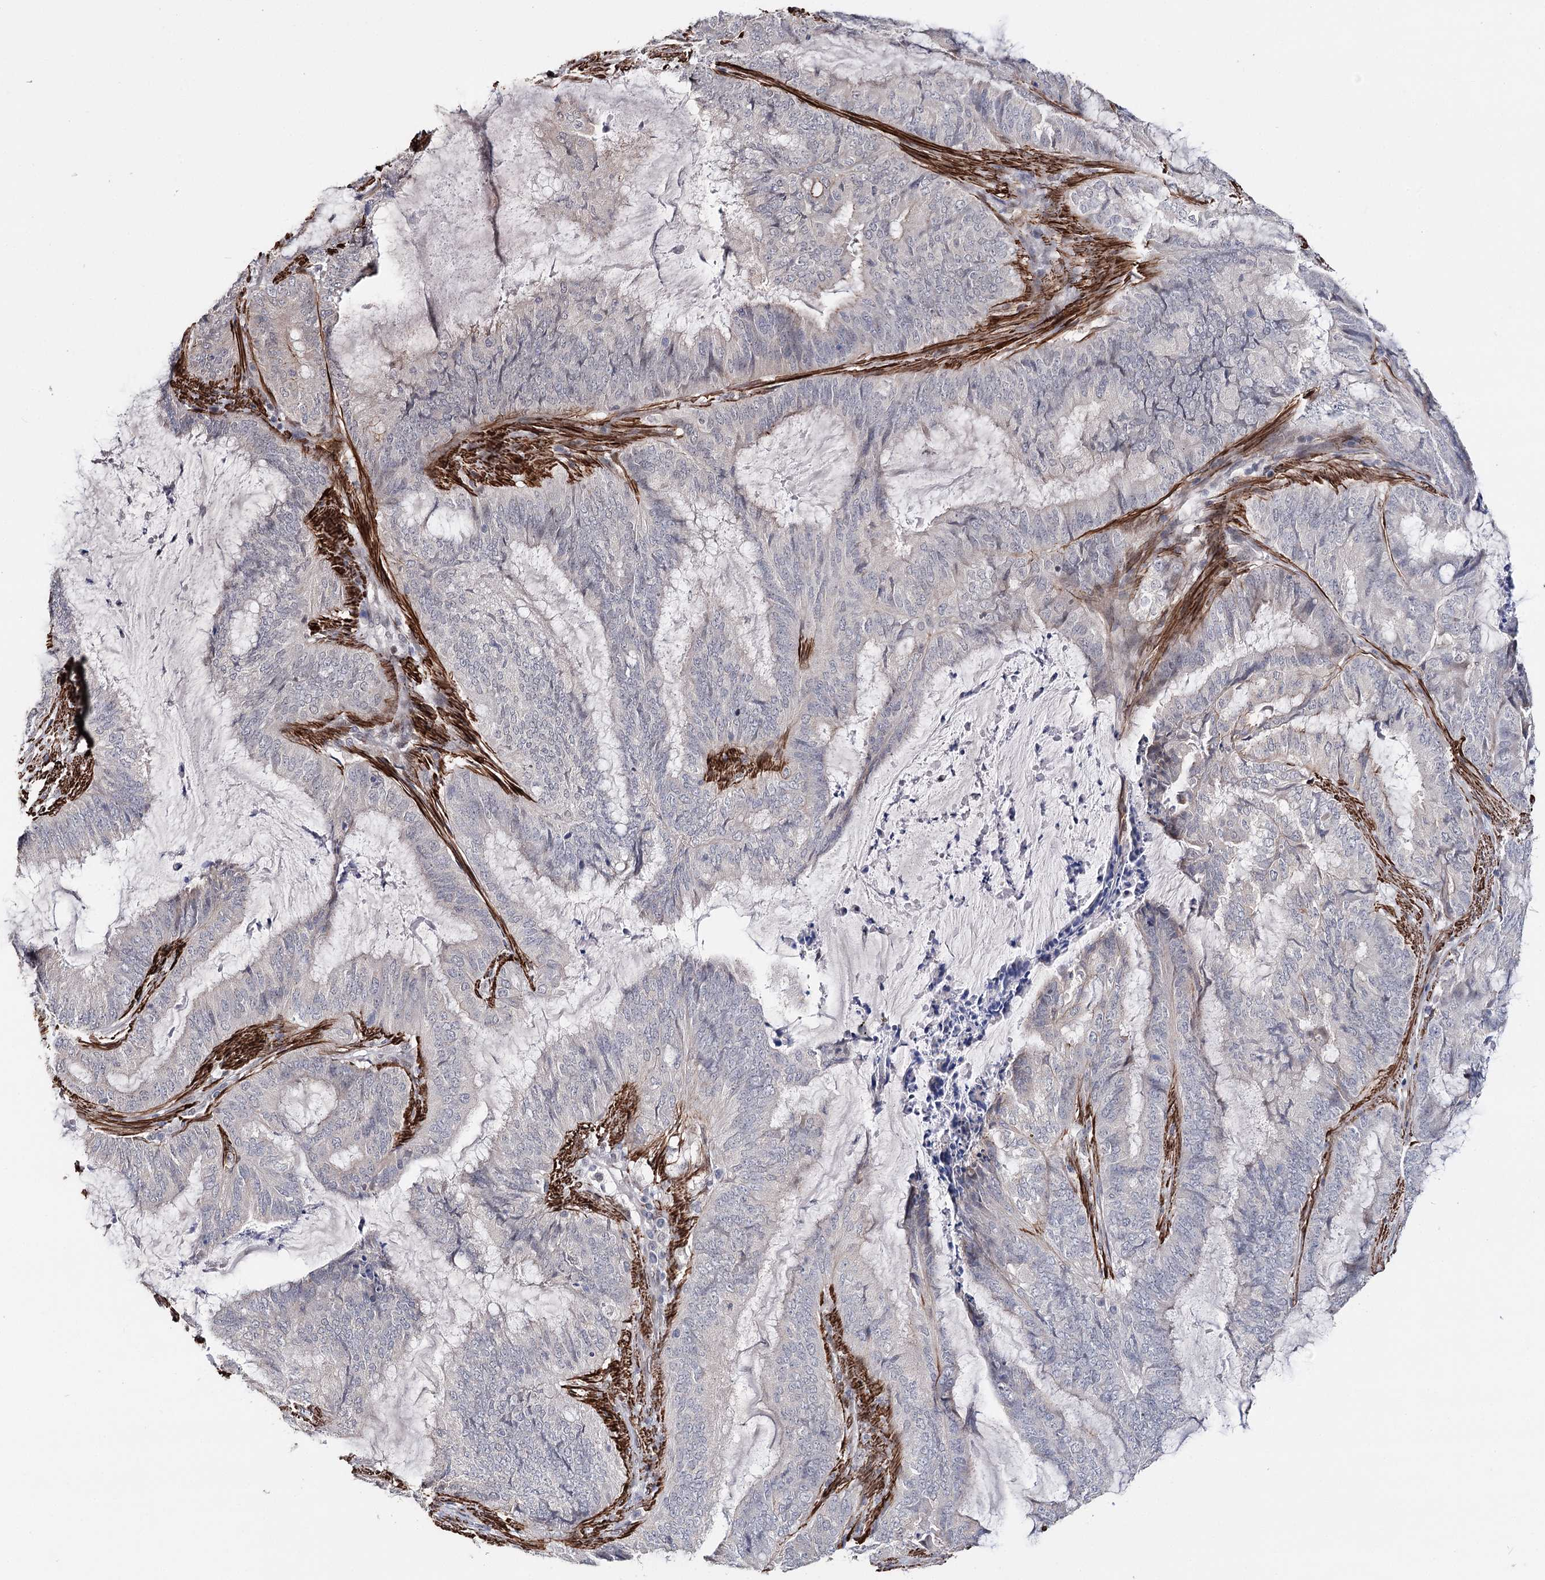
{"staining": {"intensity": "negative", "quantity": "none", "location": "none"}, "tissue": "endometrial cancer", "cell_type": "Tumor cells", "image_type": "cancer", "snomed": [{"axis": "morphology", "description": "Adenocarcinoma, NOS"}, {"axis": "topography", "description": "Endometrium"}], "caption": "IHC micrograph of endometrial adenocarcinoma stained for a protein (brown), which exhibits no staining in tumor cells.", "gene": "CFAP46", "patient": {"sex": "female", "age": 51}}